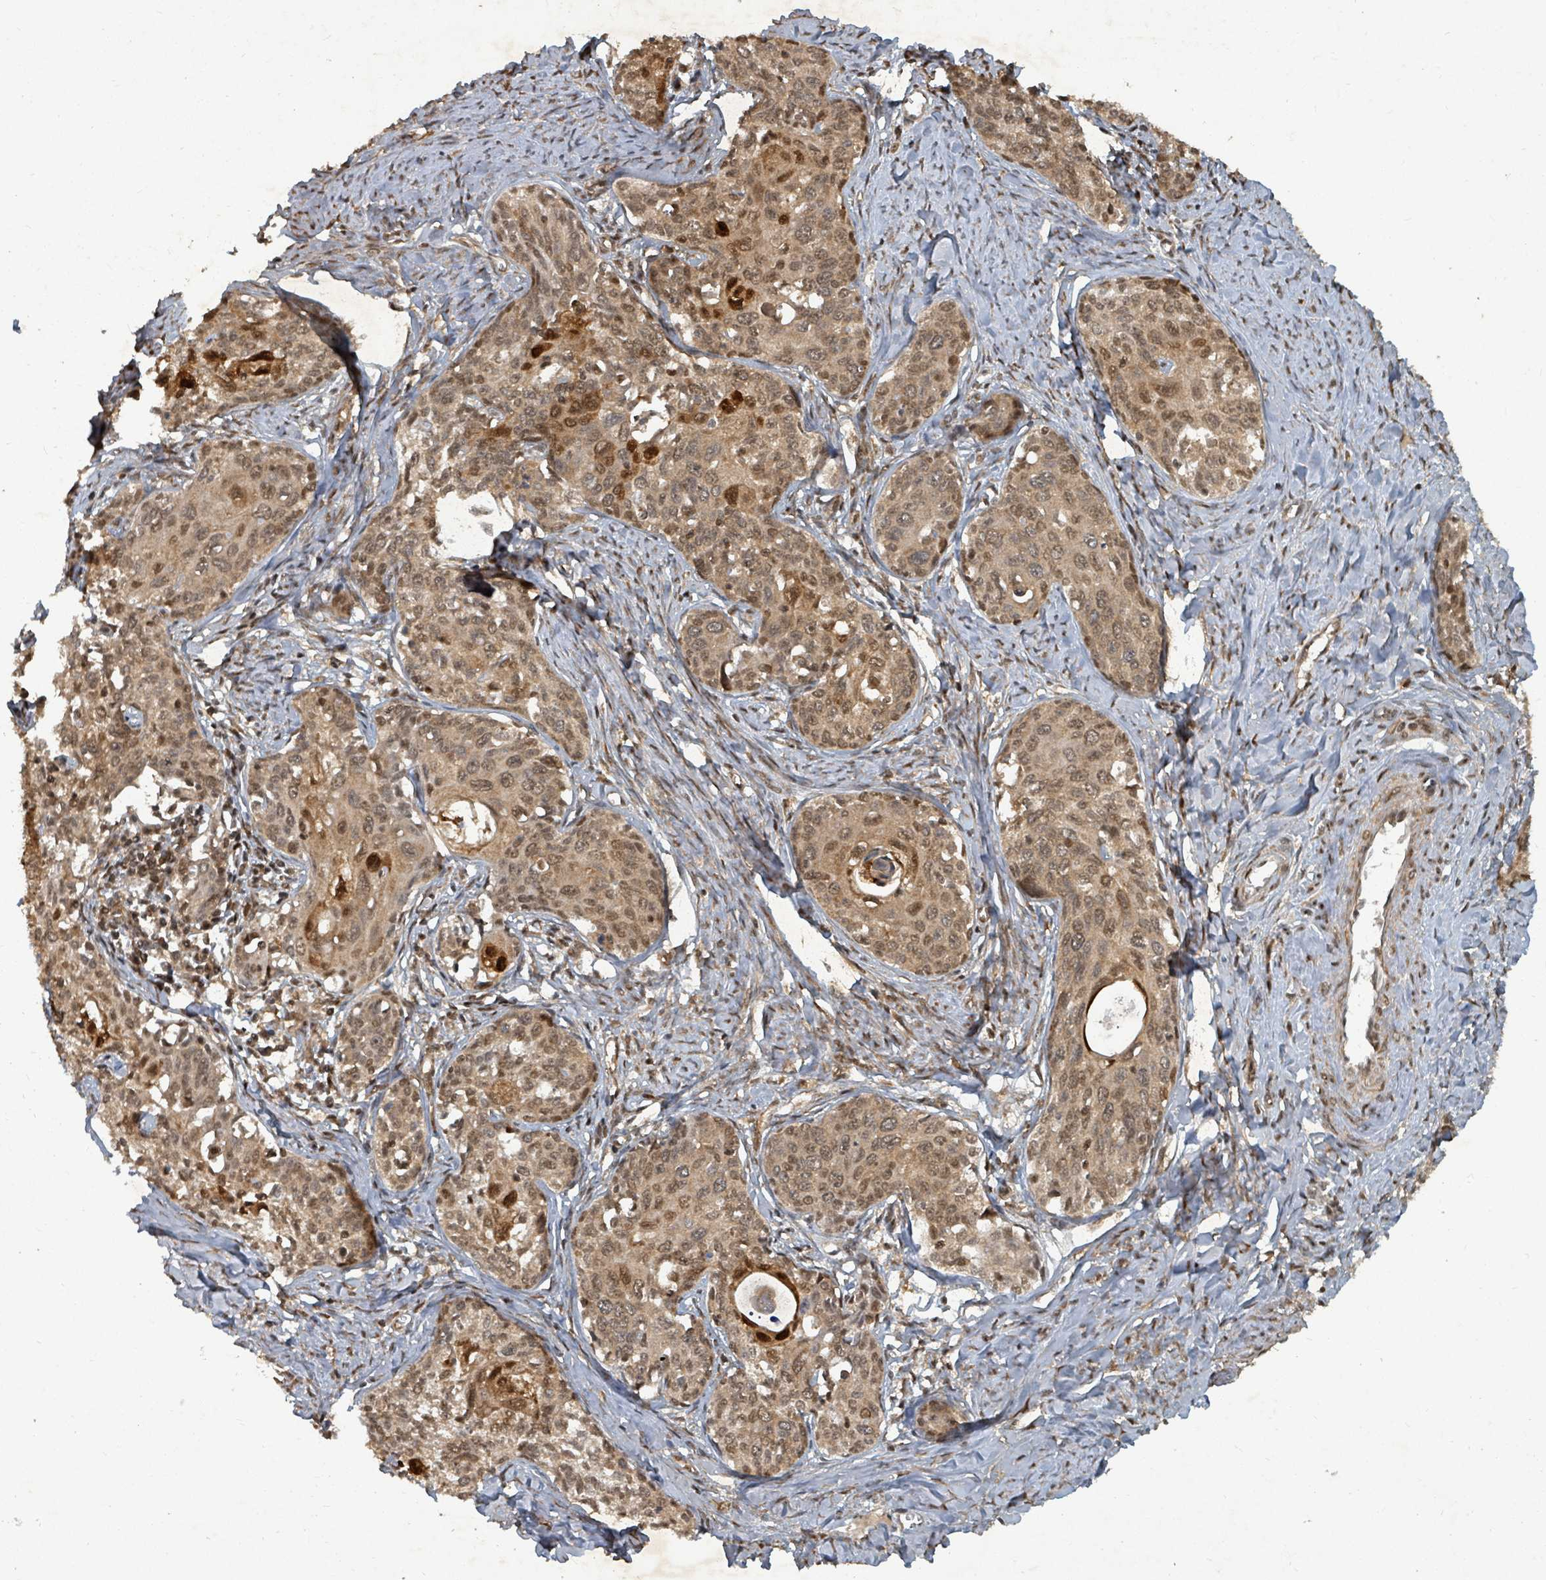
{"staining": {"intensity": "moderate", "quantity": ">75%", "location": "cytoplasmic/membranous,nuclear"}, "tissue": "cervical cancer", "cell_type": "Tumor cells", "image_type": "cancer", "snomed": [{"axis": "morphology", "description": "Squamous cell carcinoma, NOS"}, {"axis": "morphology", "description": "Adenocarcinoma, NOS"}, {"axis": "topography", "description": "Cervix"}], "caption": "Cervical squamous cell carcinoma tissue exhibits moderate cytoplasmic/membranous and nuclear positivity in about >75% of tumor cells, visualized by immunohistochemistry. (DAB (3,3'-diaminobenzidine) IHC with brightfield microscopy, high magnification).", "gene": "KDM4E", "patient": {"sex": "female", "age": 52}}